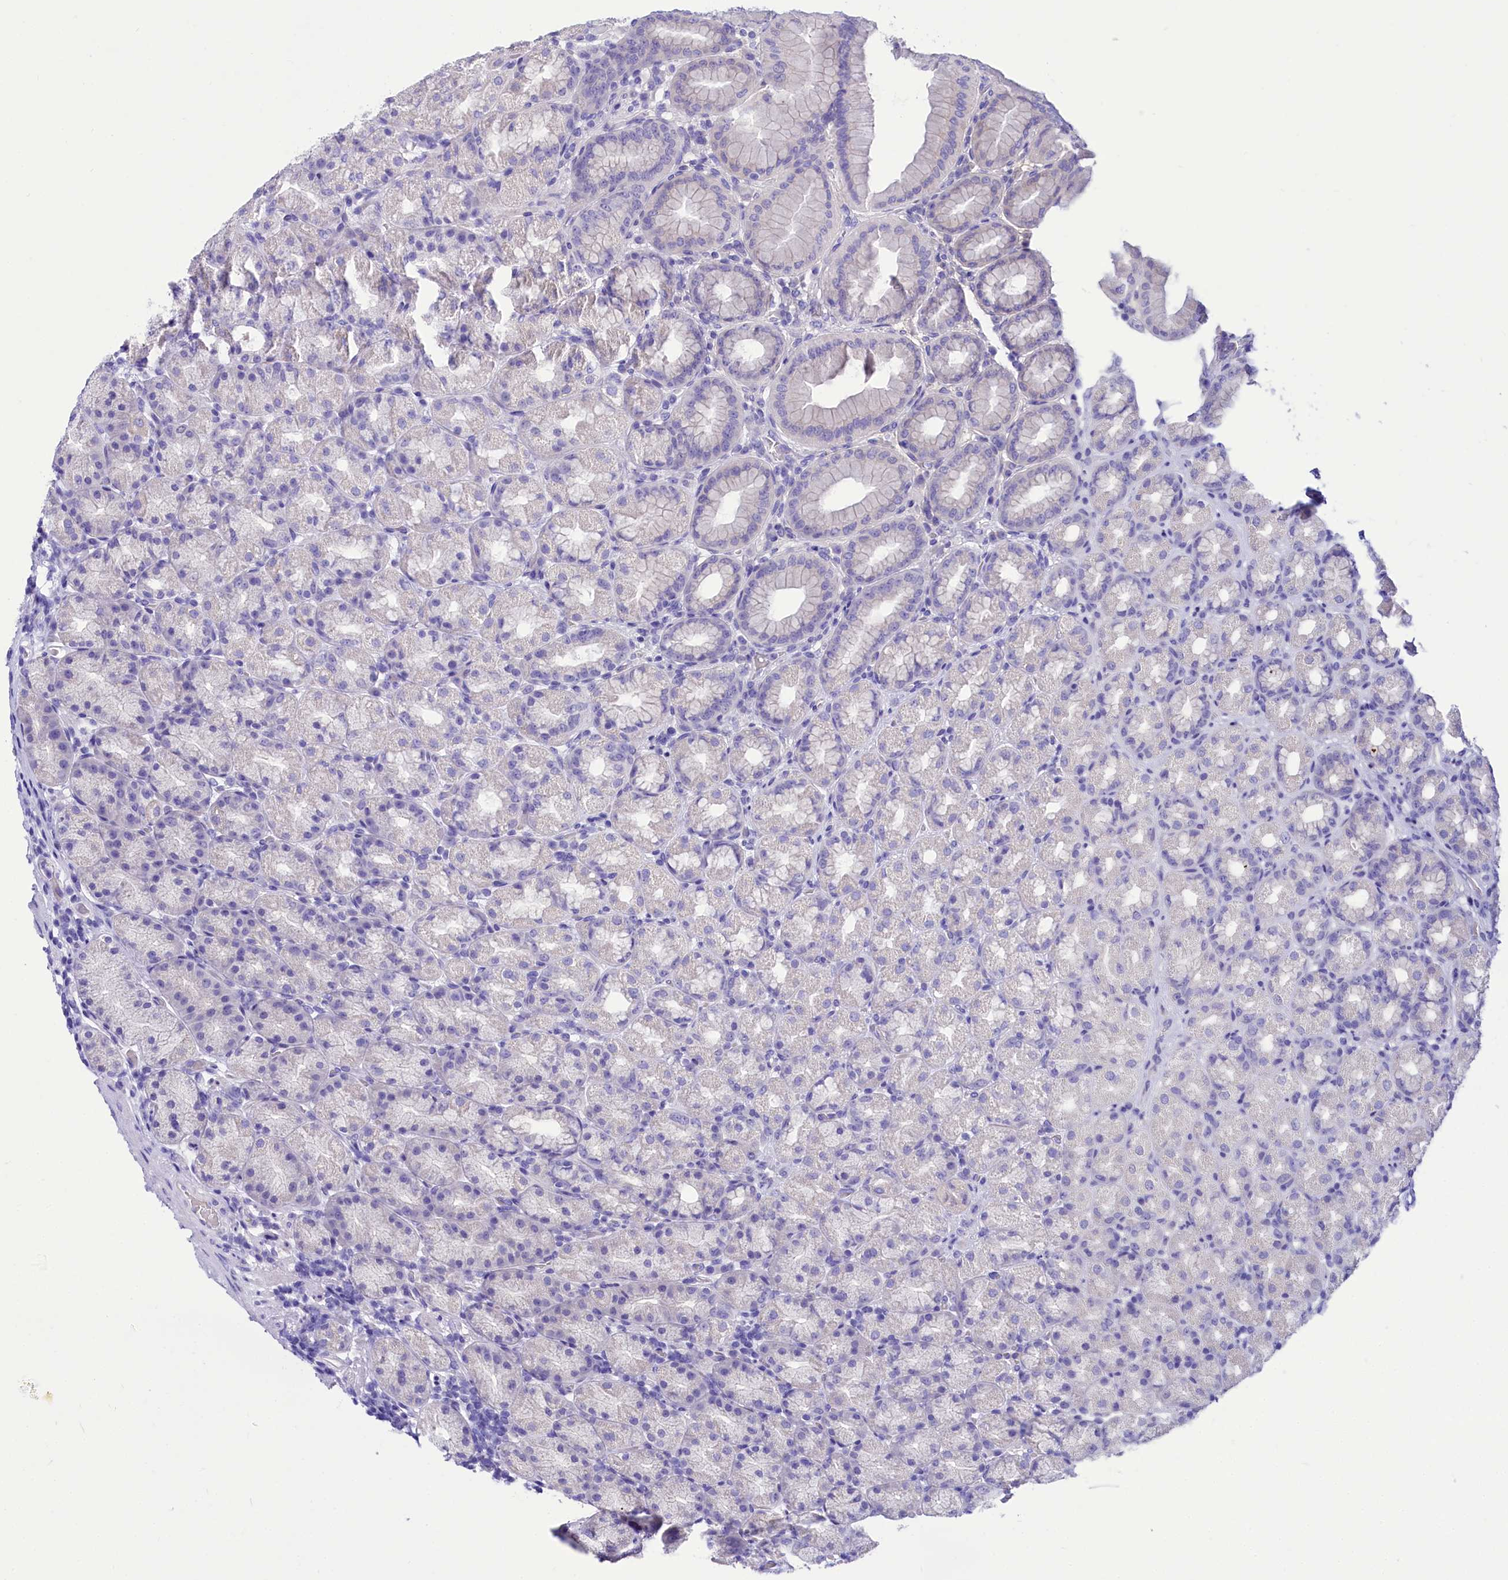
{"staining": {"intensity": "negative", "quantity": "none", "location": "none"}, "tissue": "stomach", "cell_type": "Glandular cells", "image_type": "normal", "snomed": [{"axis": "morphology", "description": "Normal tissue, NOS"}, {"axis": "topography", "description": "Stomach, upper"}], "caption": "The image shows no staining of glandular cells in normal stomach.", "gene": "TTC36", "patient": {"sex": "male", "age": 68}}